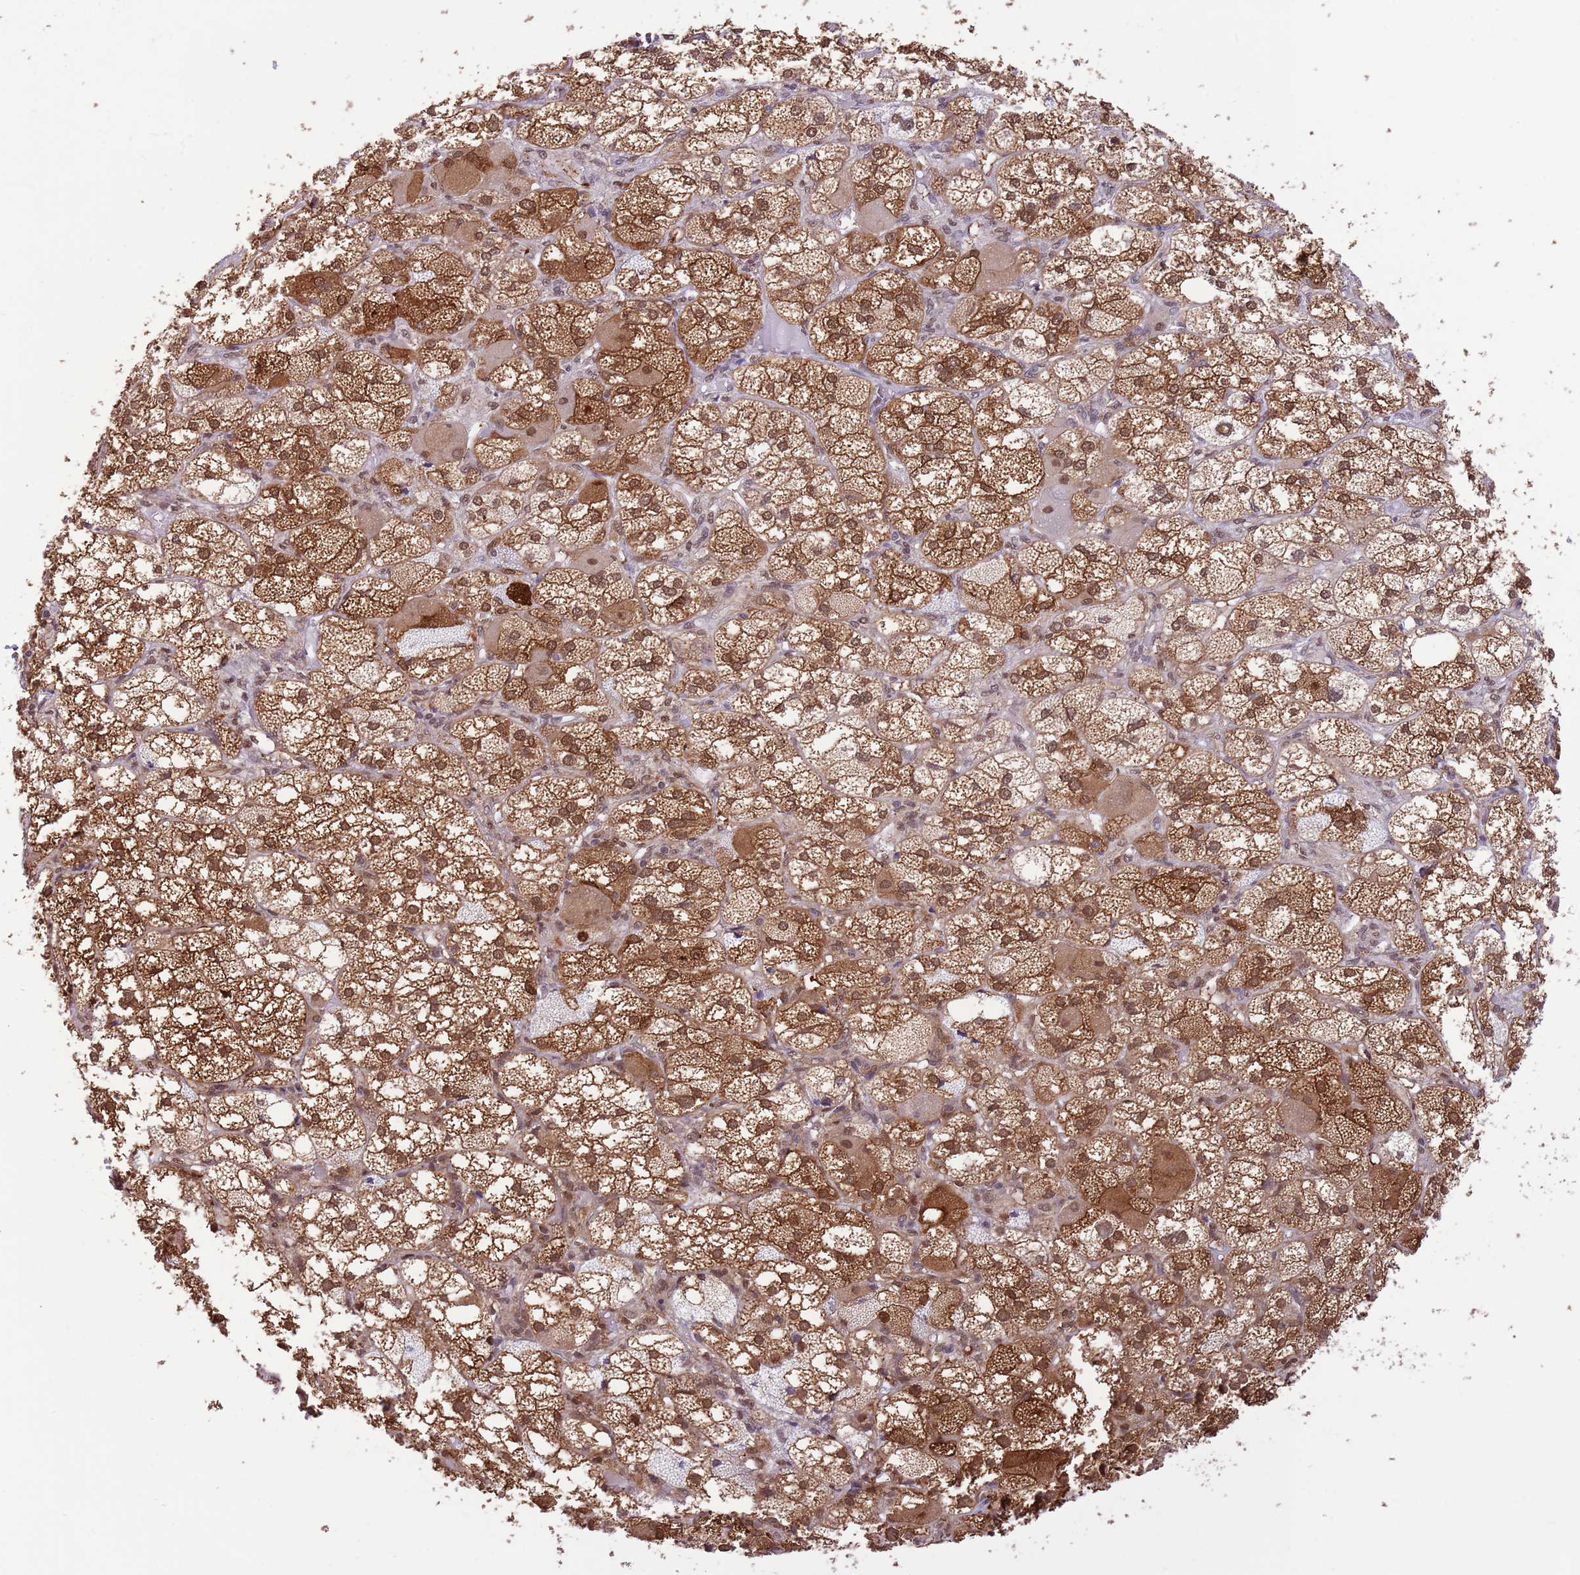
{"staining": {"intensity": "strong", "quantity": ">75%", "location": "cytoplasmic/membranous,nuclear"}, "tissue": "adrenal gland", "cell_type": "Glandular cells", "image_type": "normal", "snomed": [{"axis": "morphology", "description": "Normal tissue, NOS"}, {"axis": "topography", "description": "Adrenal gland"}], "caption": "About >75% of glandular cells in normal adrenal gland reveal strong cytoplasmic/membranous,nuclear protein staining as visualized by brown immunohistochemical staining.", "gene": "TRIM32", "patient": {"sex": "female", "age": 61}}